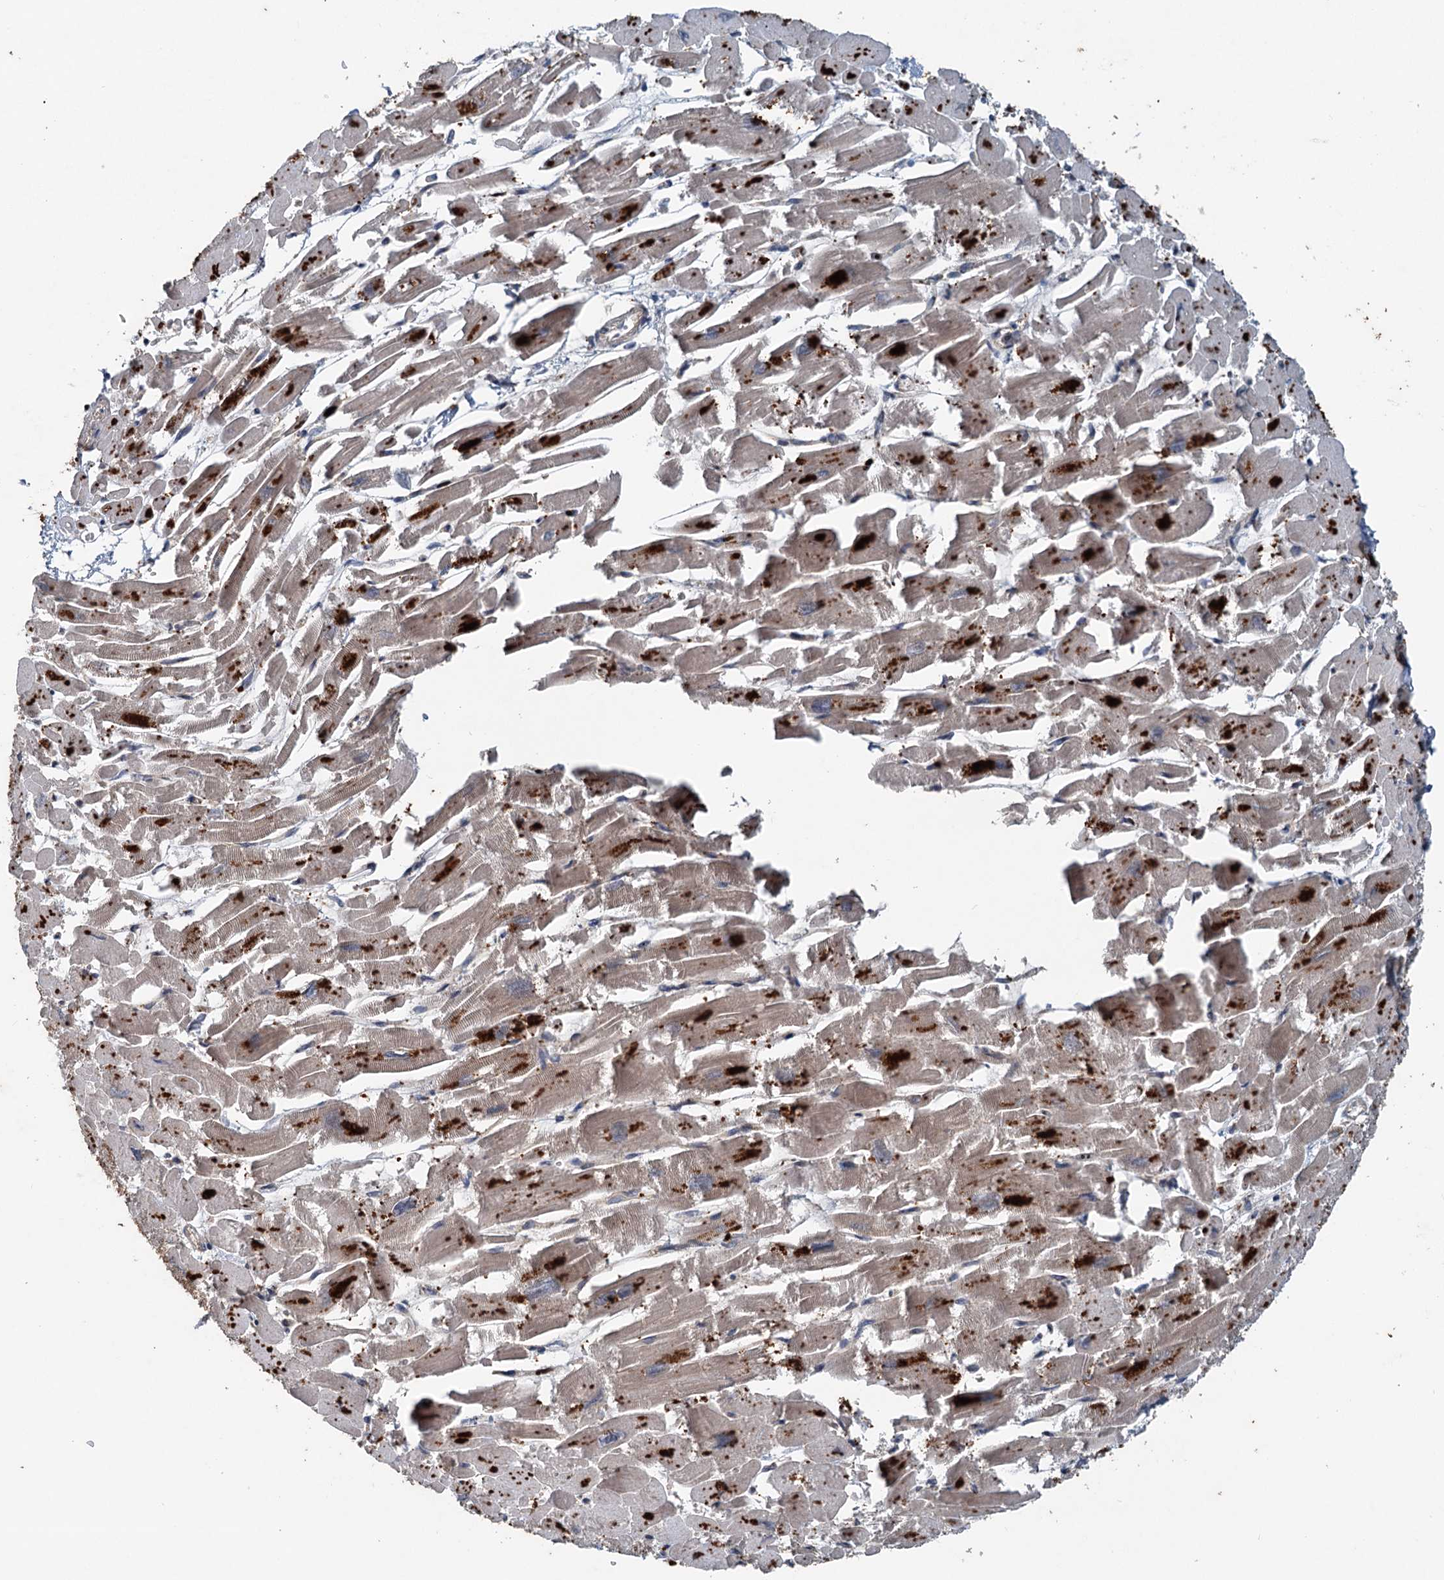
{"staining": {"intensity": "moderate", "quantity": "25%-75%", "location": "cytoplasmic/membranous"}, "tissue": "heart muscle", "cell_type": "Cardiomyocytes", "image_type": "normal", "snomed": [{"axis": "morphology", "description": "Normal tissue, NOS"}, {"axis": "topography", "description": "Heart"}], "caption": "Immunohistochemical staining of normal heart muscle demonstrates 25%-75% levels of moderate cytoplasmic/membranous protein positivity in about 25%-75% of cardiomyocytes.", "gene": "N4BP2L2", "patient": {"sex": "male", "age": 54}}